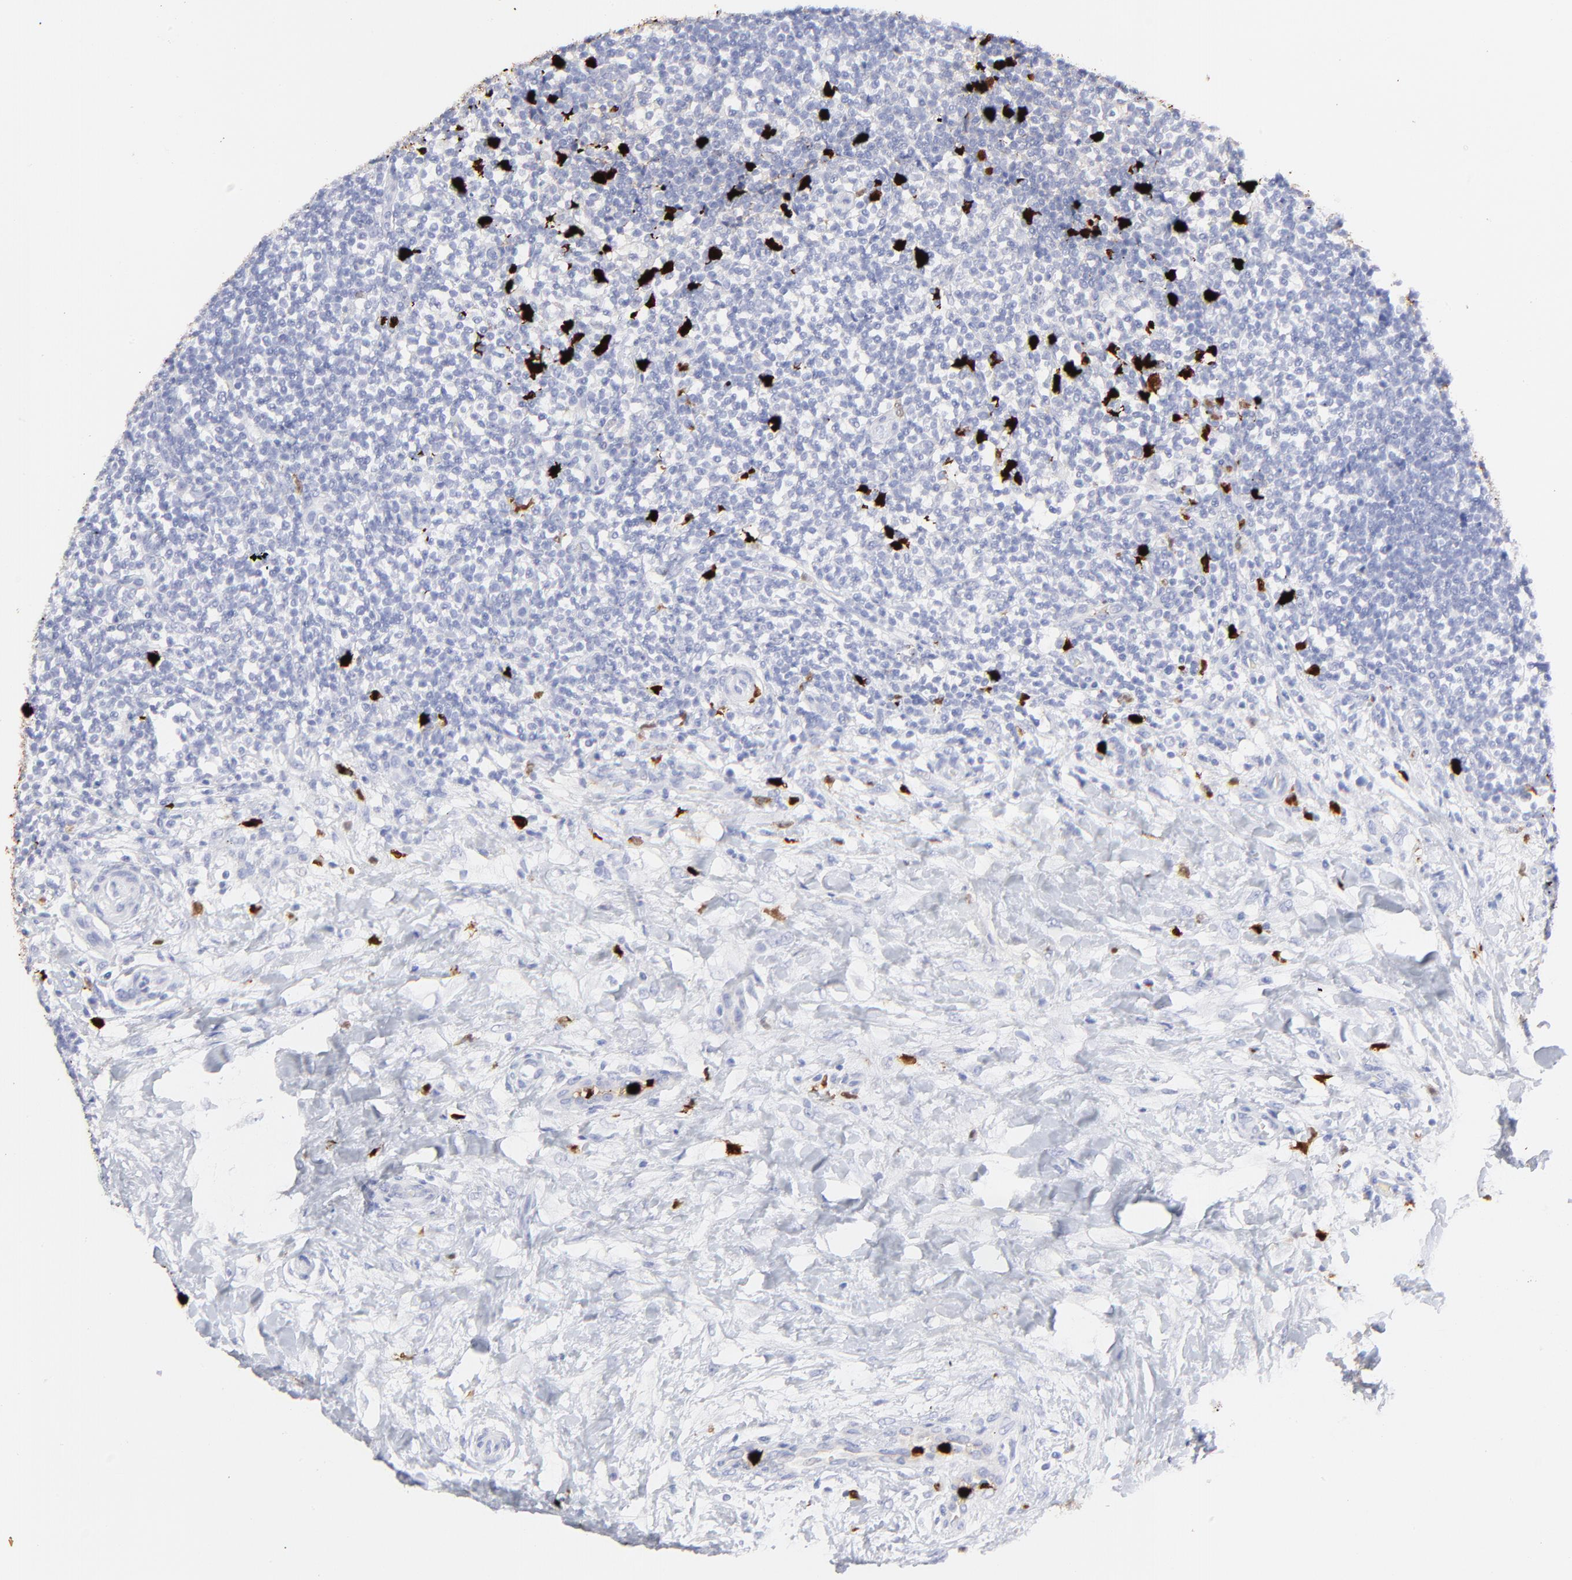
{"staining": {"intensity": "negative", "quantity": "none", "location": "none"}, "tissue": "lymphoma", "cell_type": "Tumor cells", "image_type": "cancer", "snomed": [{"axis": "morphology", "description": "Malignant lymphoma, non-Hodgkin's type, Low grade"}, {"axis": "topography", "description": "Lymph node"}], "caption": "A micrograph of human low-grade malignant lymphoma, non-Hodgkin's type is negative for staining in tumor cells.", "gene": "S100A12", "patient": {"sex": "female", "age": 76}}